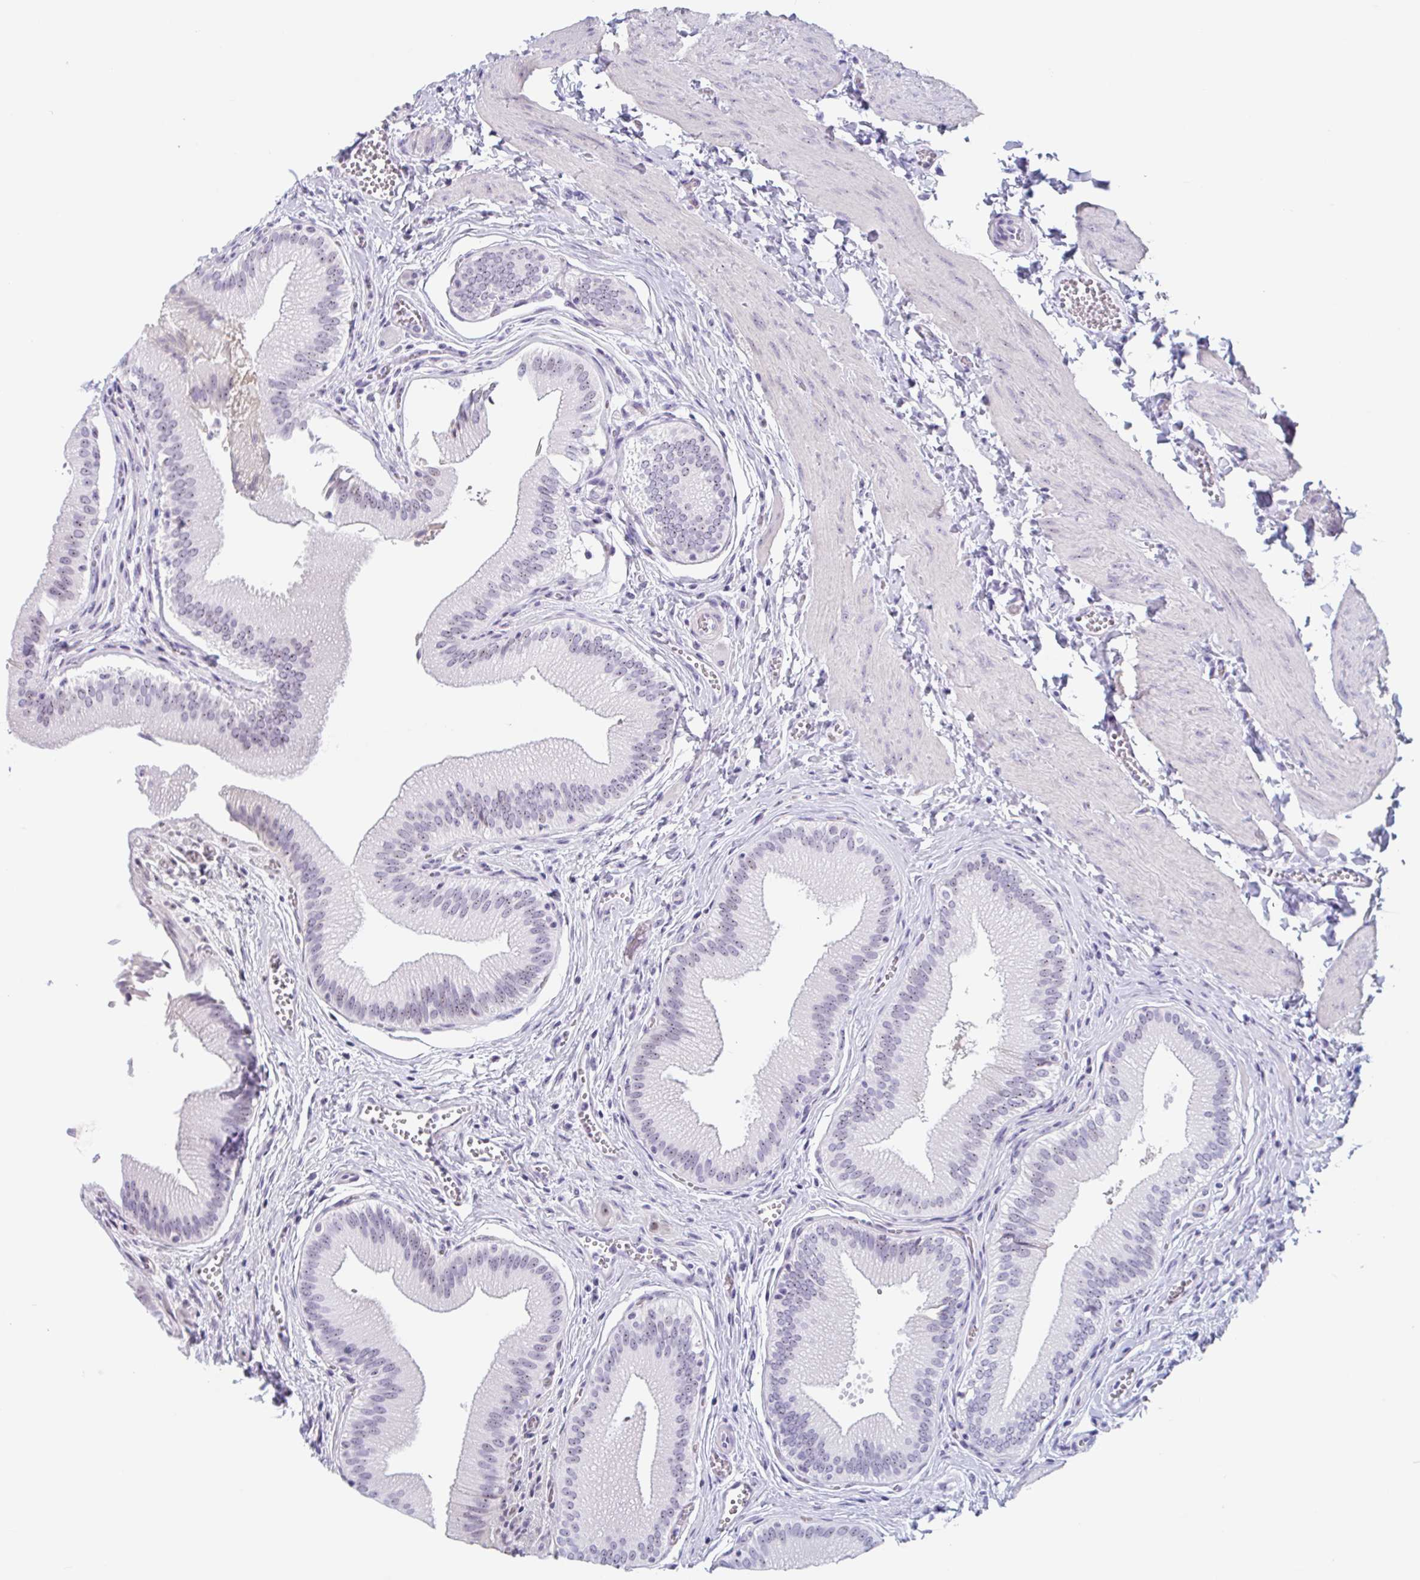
{"staining": {"intensity": "weak", "quantity": "25%-75%", "location": "nuclear"}, "tissue": "gallbladder", "cell_type": "Glandular cells", "image_type": "normal", "snomed": [{"axis": "morphology", "description": "Normal tissue, NOS"}, {"axis": "topography", "description": "Gallbladder"}], "caption": "Immunohistochemistry photomicrograph of unremarkable gallbladder: human gallbladder stained using immunohistochemistry shows low levels of weak protein expression localized specifically in the nuclear of glandular cells, appearing as a nuclear brown color.", "gene": "LENG9", "patient": {"sex": "male", "age": 17}}